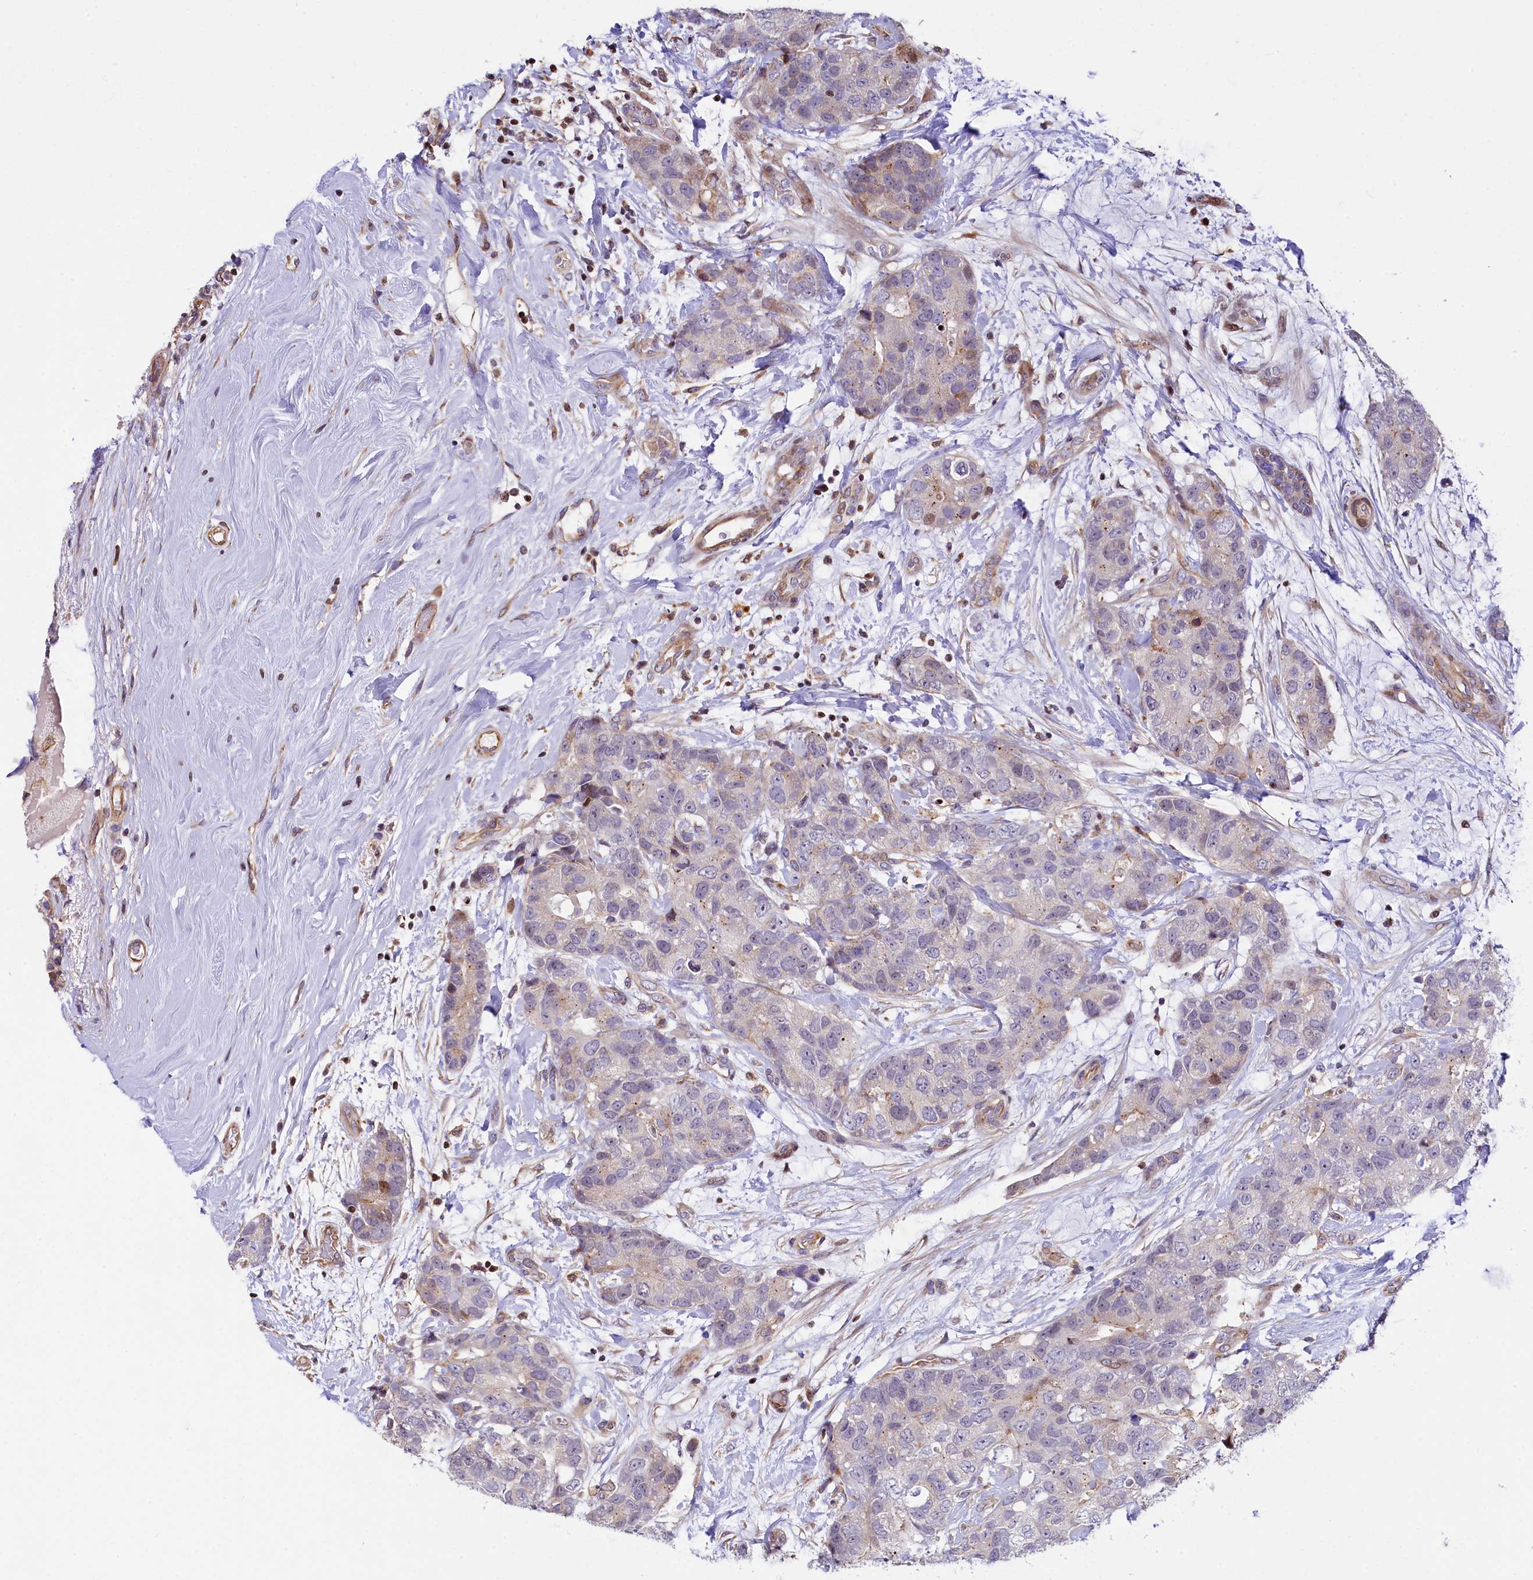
{"staining": {"intensity": "negative", "quantity": "none", "location": "none"}, "tissue": "breast cancer", "cell_type": "Tumor cells", "image_type": "cancer", "snomed": [{"axis": "morphology", "description": "Duct carcinoma"}, {"axis": "topography", "description": "Breast"}], "caption": "This is a photomicrograph of immunohistochemistry (IHC) staining of intraductal carcinoma (breast), which shows no staining in tumor cells.", "gene": "TGDS", "patient": {"sex": "female", "age": 62}}